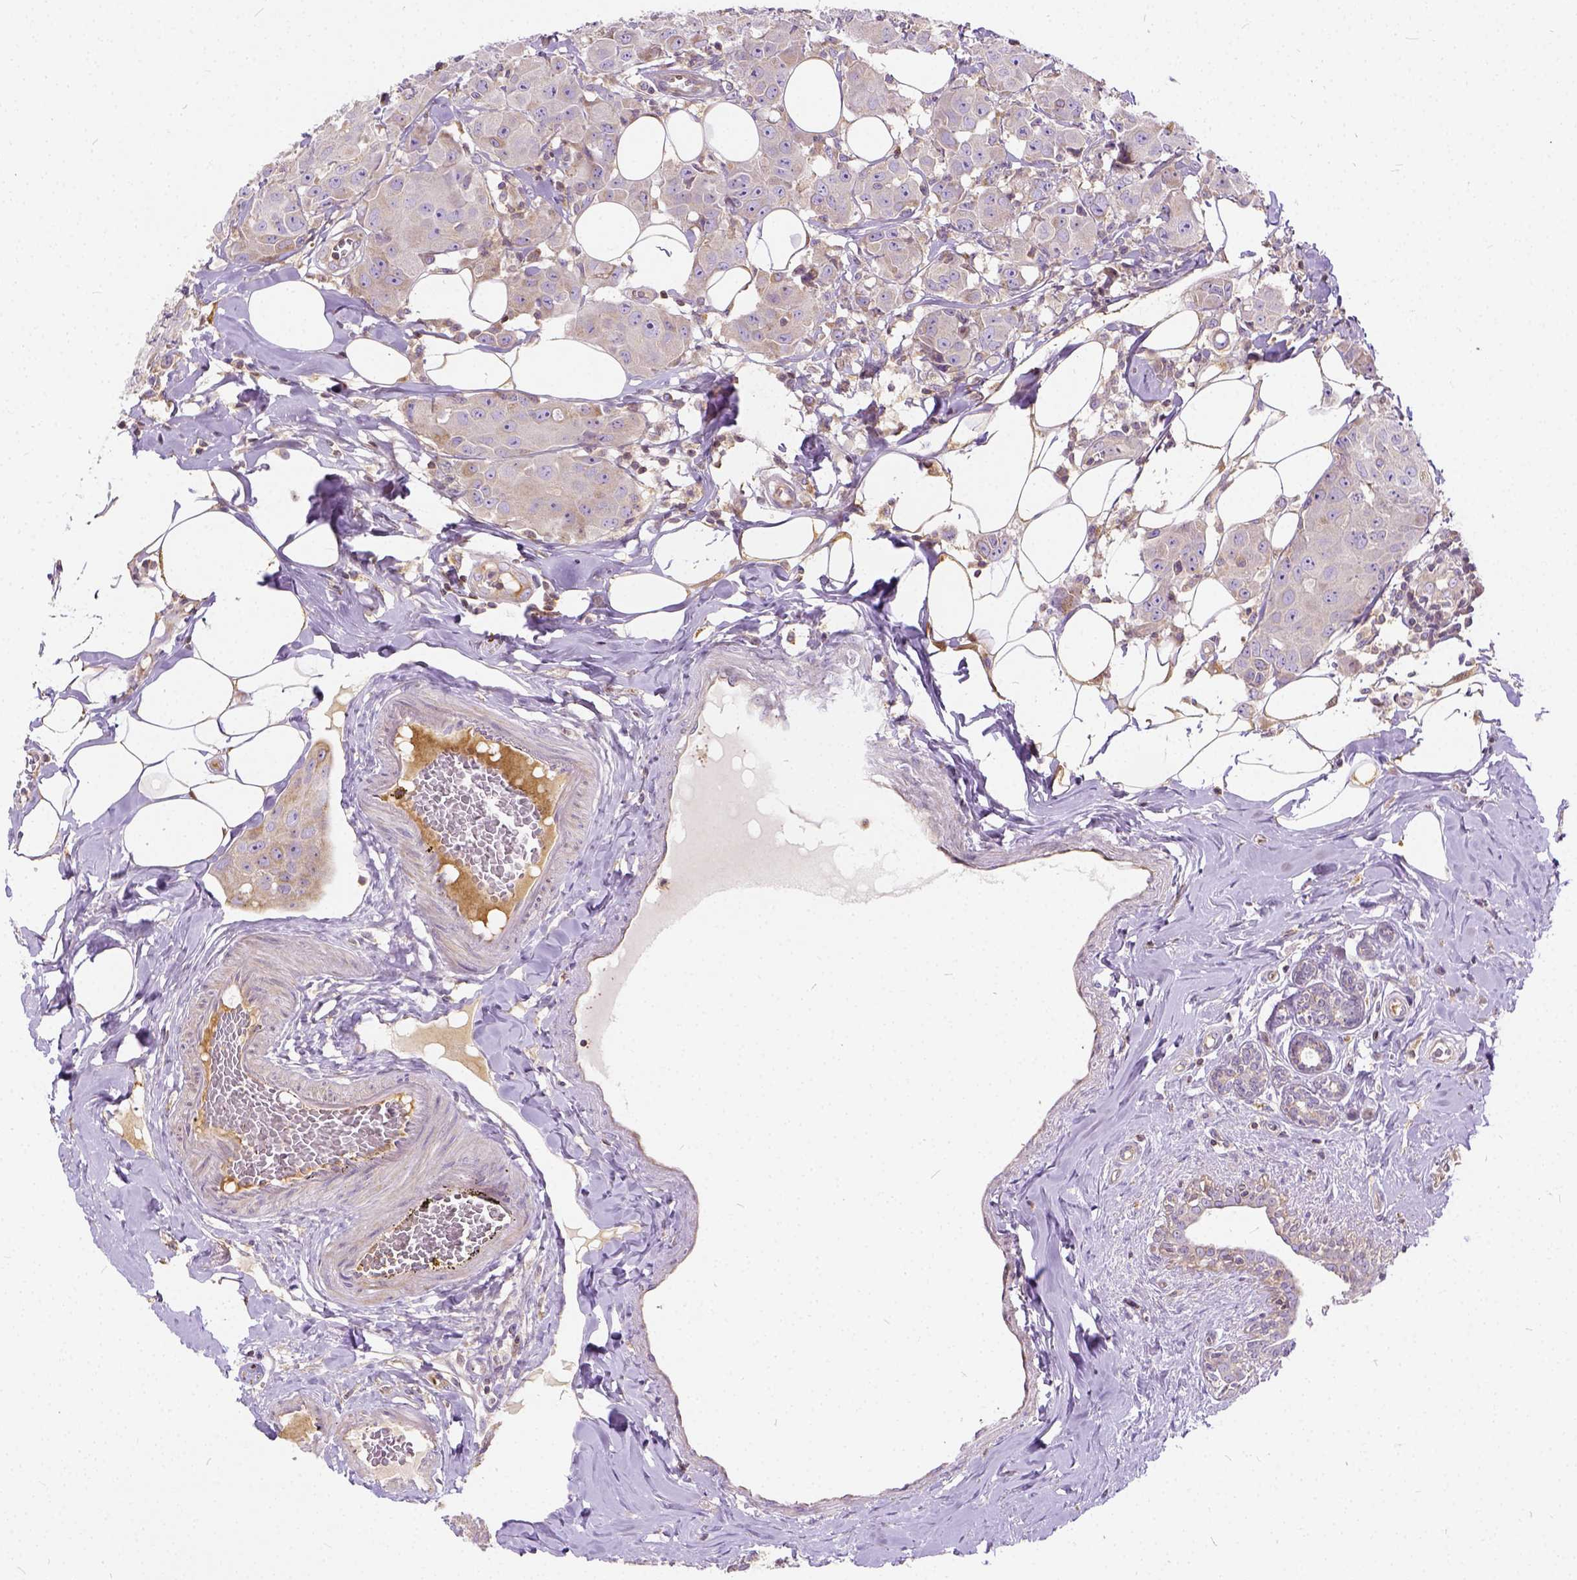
{"staining": {"intensity": "negative", "quantity": "none", "location": "none"}, "tissue": "breast cancer", "cell_type": "Tumor cells", "image_type": "cancer", "snomed": [{"axis": "morphology", "description": "Normal tissue, NOS"}, {"axis": "morphology", "description": "Duct carcinoma"}, {"axis": "topography", "description": "Breast"}], "caption": "Tumor cells show no significant protein staining in breast cancer.", "gene": "CADM4", "patient": {"sex": "female", "age": 43}}